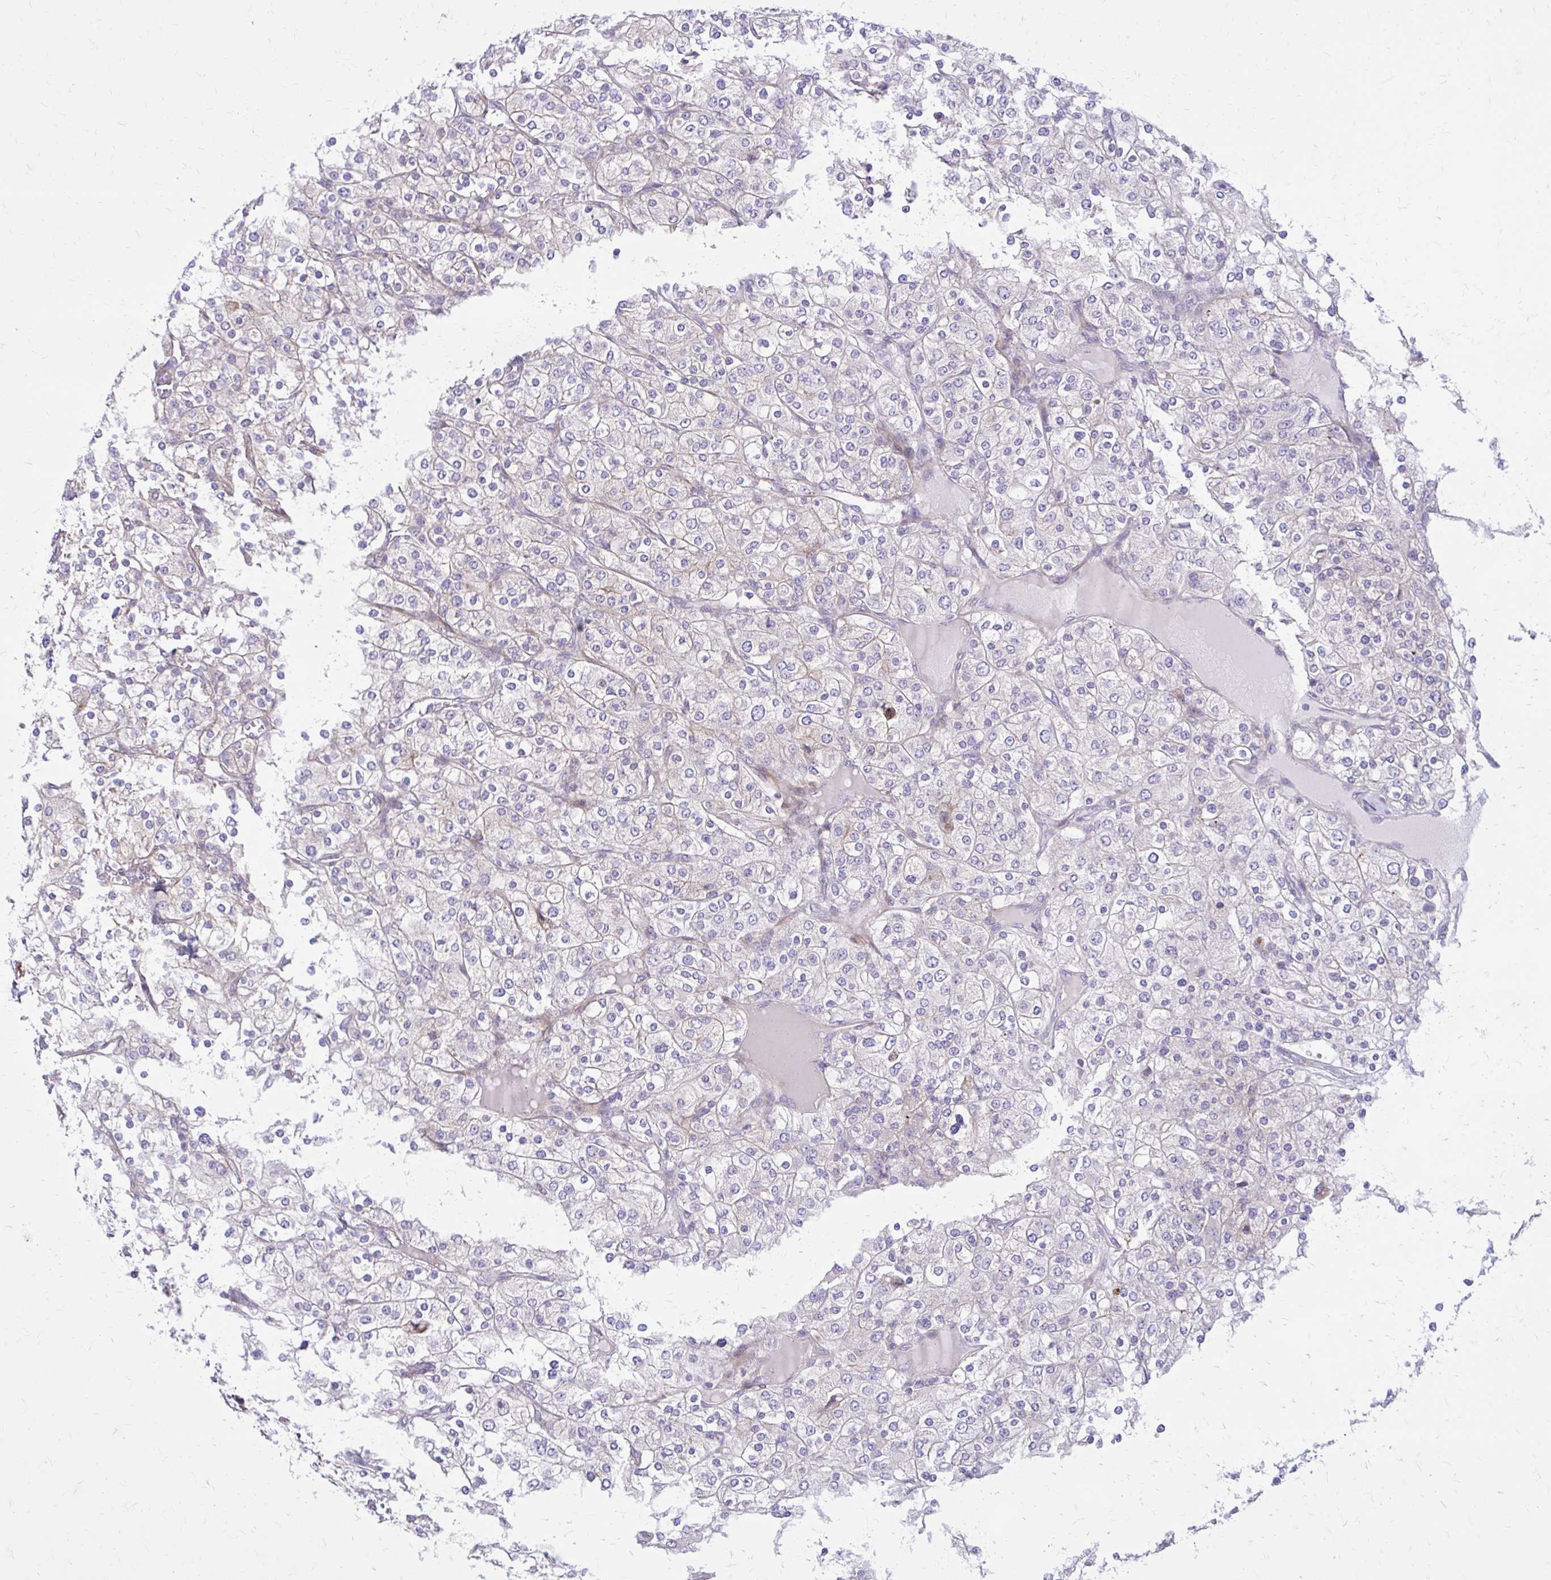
{"staining": {"intensity": "negative", "quantity": "none", "location": "none"}, "tissue": "renal cancer", "cell_type": "Tumor cells", "image_type": "cancer", "snomed": [{"axis": "morphology", "description": "Adenocarcinoma, NOS"}, {"axis": "topography", "description": "Kidney"}], "caption": "Immunohistochemical staining of human renal cancer (adenocarcinoma) exhibits no significant expression in tumor cells. Brightfield microscopy of immunohistochemistry (IHC) stained with DAB (3,3'-diaminobenzidine) (brown) and hematoxylin (blue), captured at high magnification.", "gene": "FAP", "patient": {"sex": "male", "age": 80}}